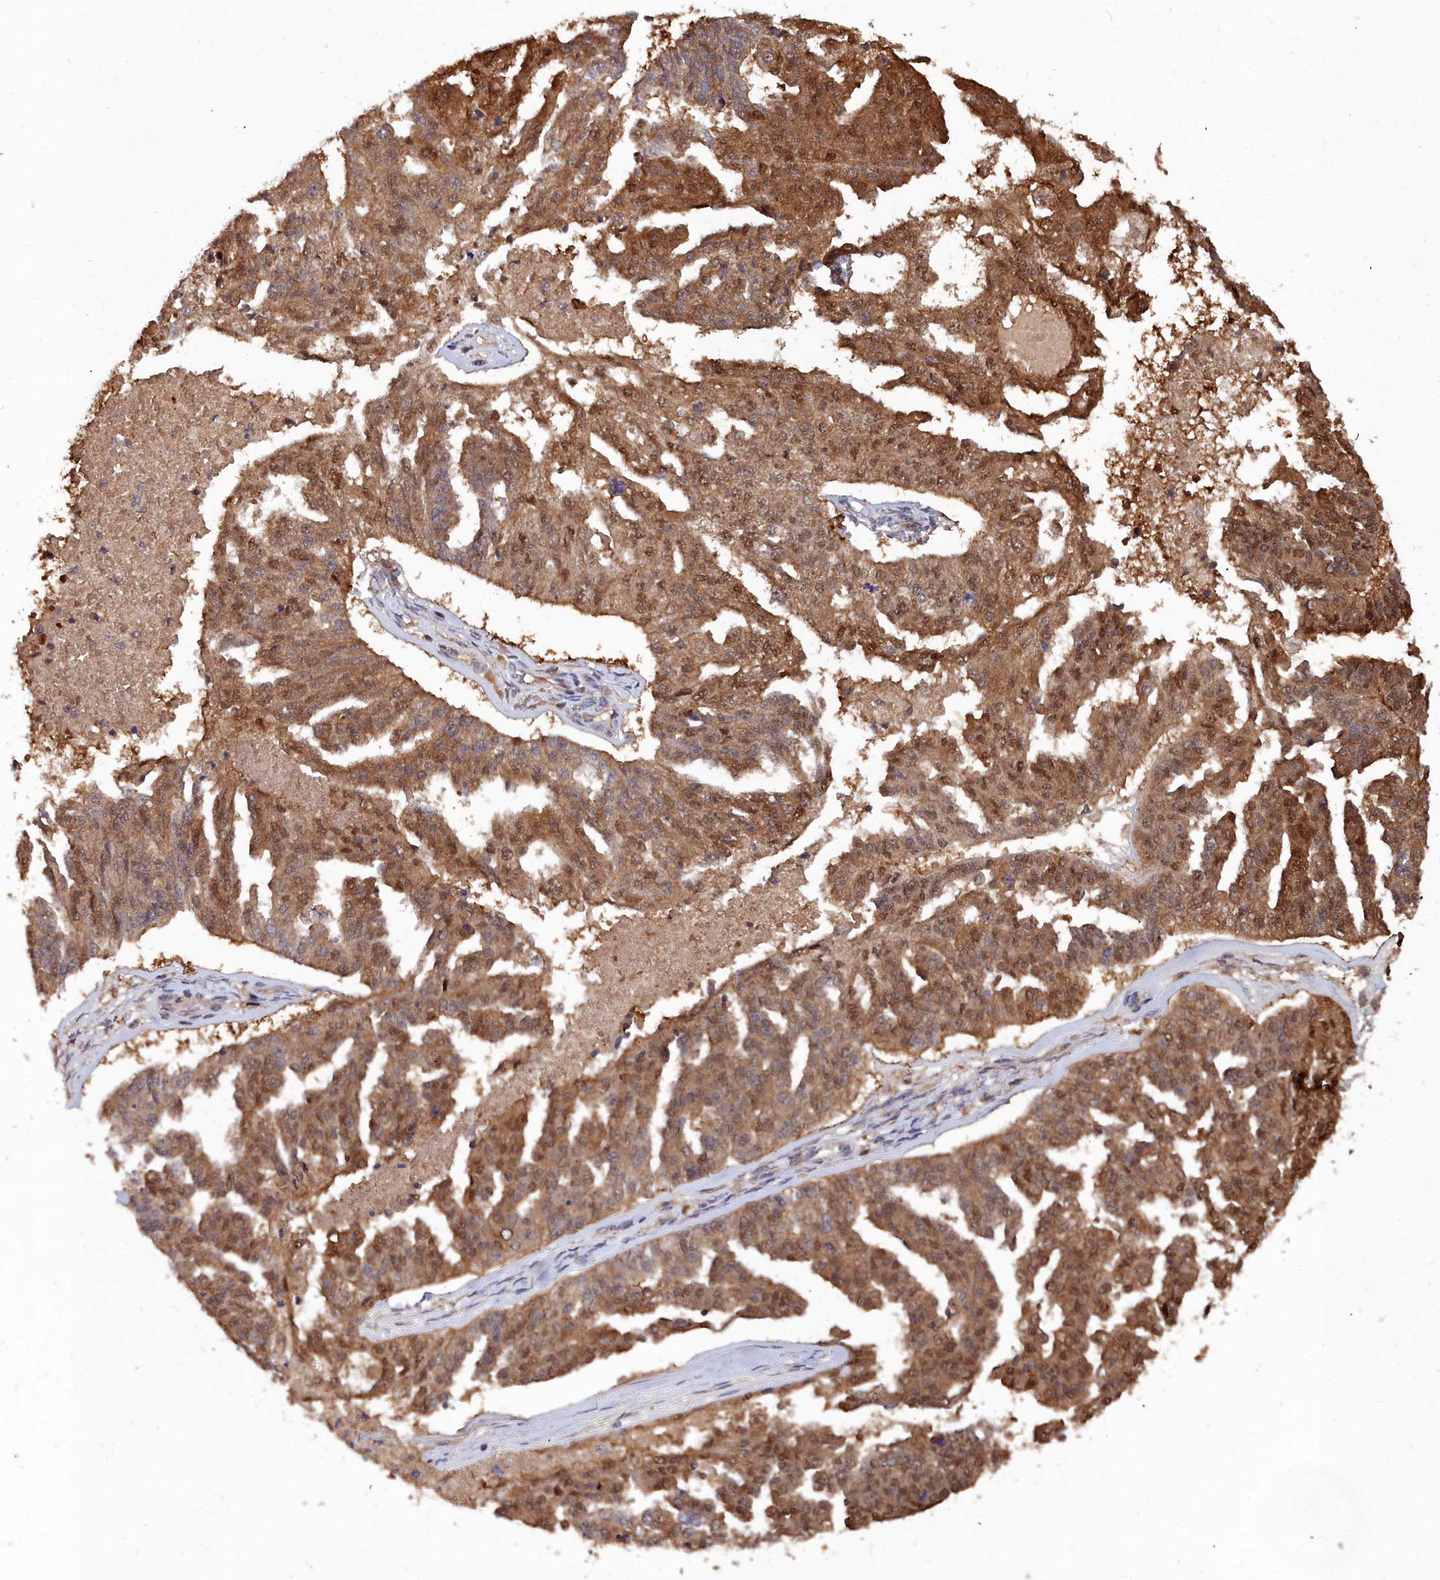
{"staining": {"intensity": "moderate", "quantity": ">75%", "location": "cytoplasmic/membranous,nuclear"}, "tissue": "ovarian cancer", "cell_type": "Tumor cells", "image_type": "cancer", "snomed": [{"axis": "morphology", "description": "Cystadenocarcinoma, serous, NOS"}, {"axis": "topography", "description": "Ovary"}], "caption": "Immunohistochemistry (DAB (3,3'-diaminobenzidine)) staining of human ovarian serous cystadenocarcinoma reveals moderate cytoplasmic/membranous and nuclear protein positivity in approximately >75% of tumor cells.", "gene": "GFRA2", "patient": {"sex": "female", "age": 58}}